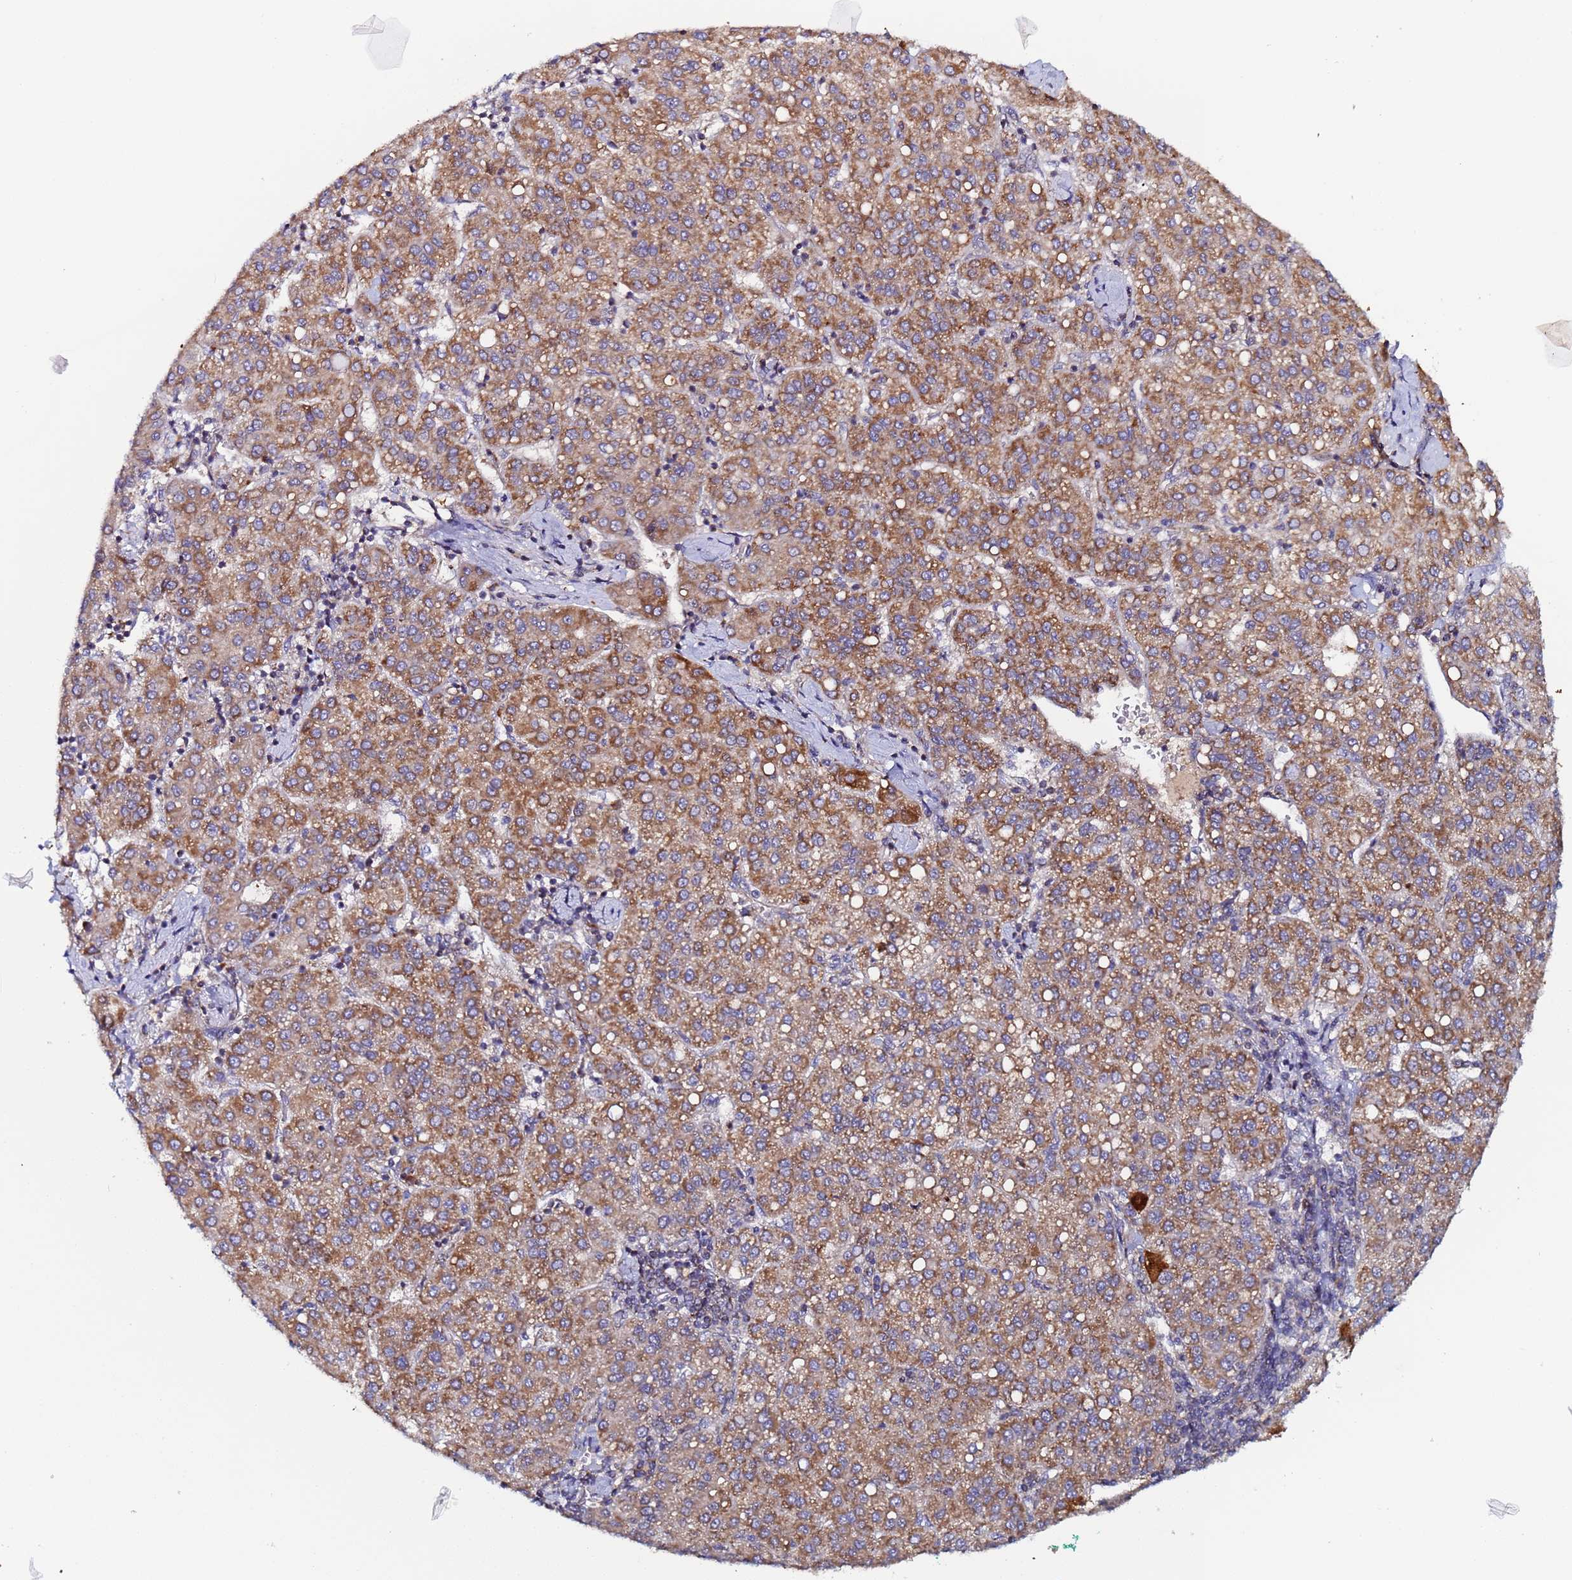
{"staining": {"intensity": "moderate", "quantity": ">75%", "location": "cytoplasmic/membranous"}, "tissue": "liver cancer", "cell_type": "Tumor cells", "image_type": "cancer", "snomed": [{"axis": "morphology", "description": "Carcinoma, Hepatocellular, NOS"}, {"axis": "topography", "description": "Liver"}], "caption": "A high-resolution micrograph shows immunohistochemistry staining of liver cancer (hepatocellular carcinoma), which demonstrates moderate cytoplasmic/membranous positivity in approximately >75% of tumor cells.", "gene": "CCDC127", "patient": {"sex": "male", "age": 65}}